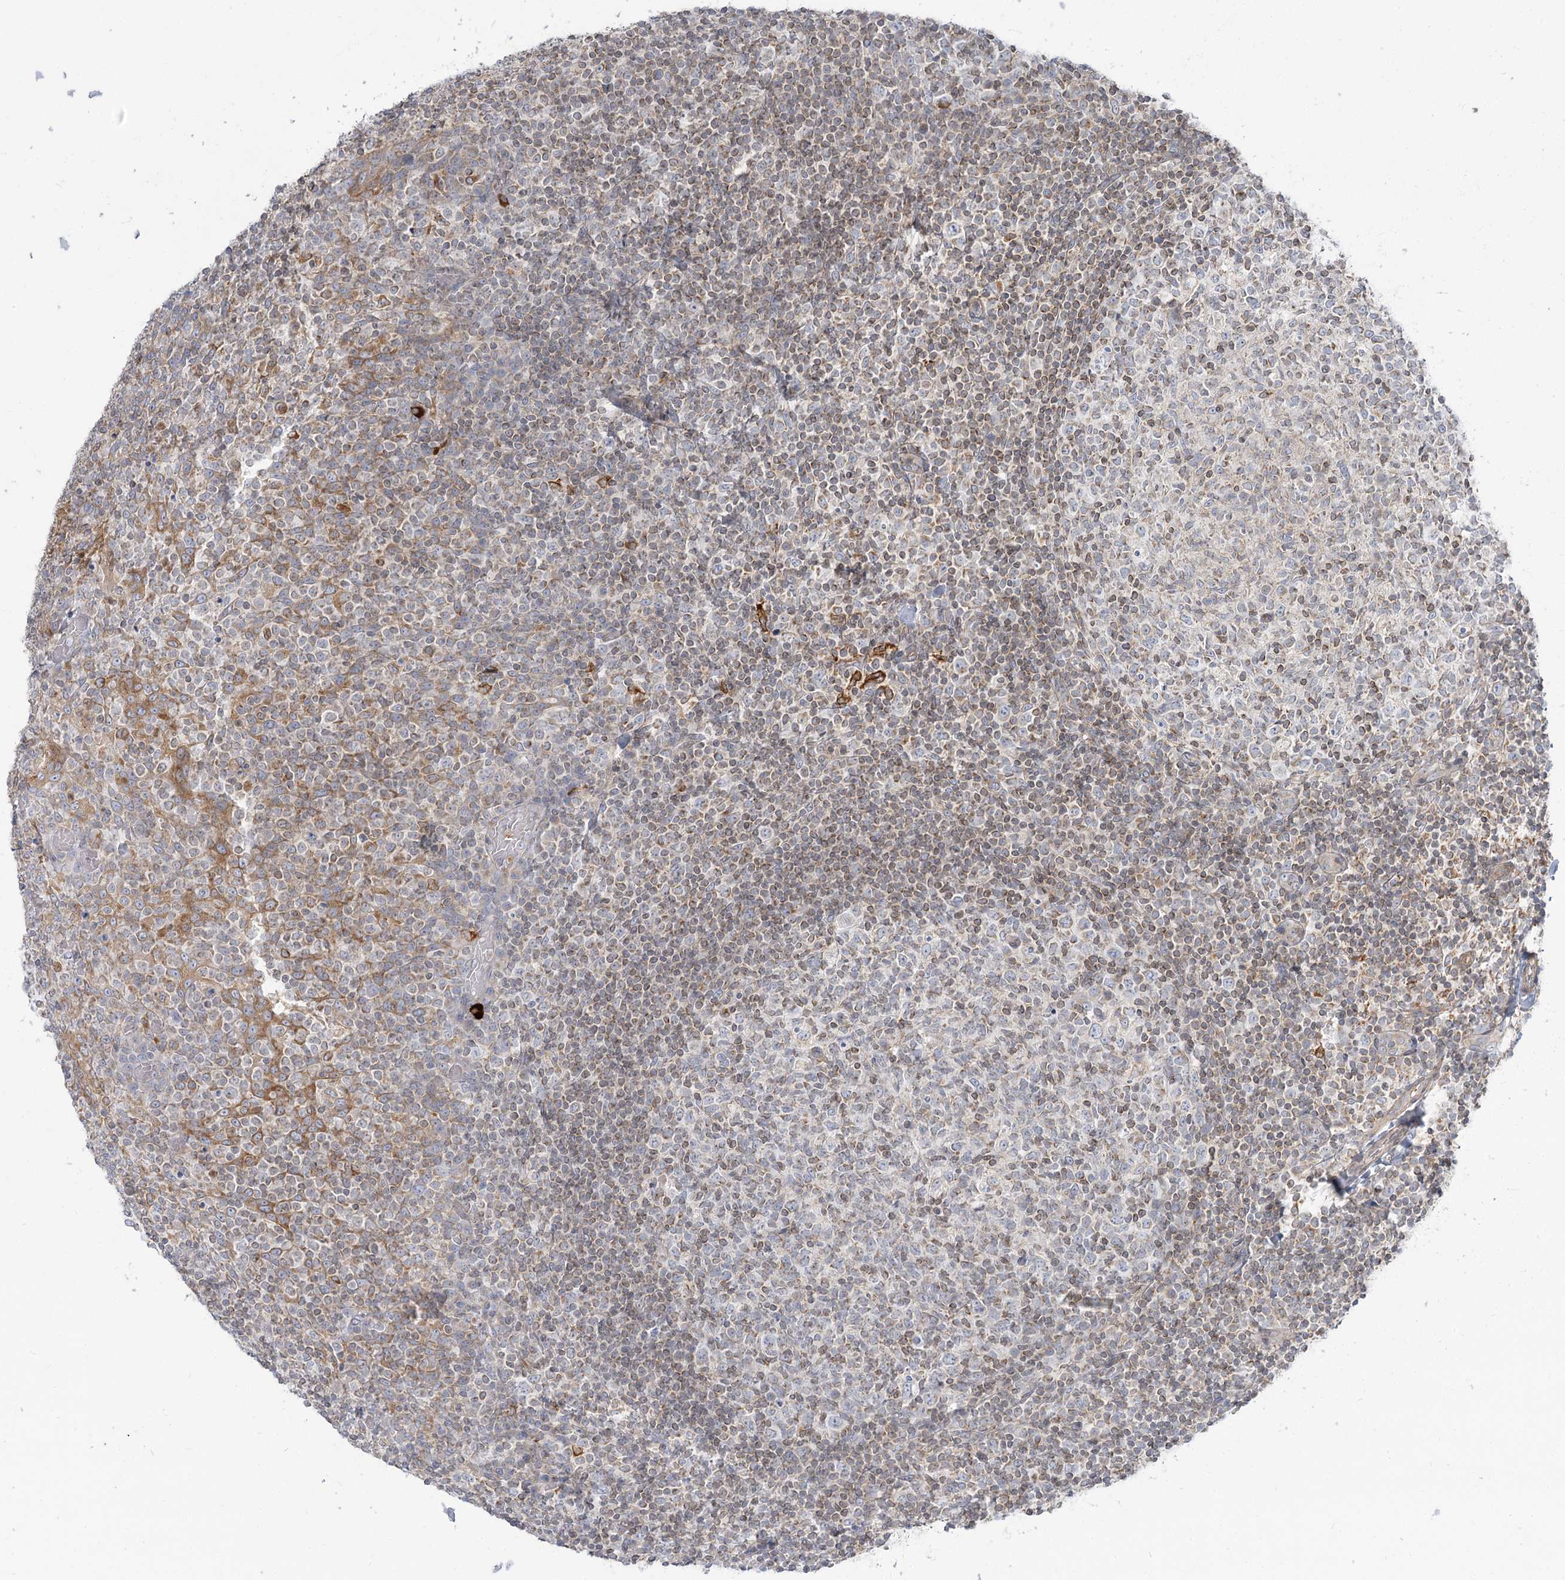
{"staining": {"intensity": "moderate", "quantity": "<25%", "location": "cytoplasmic/membranous"}, "tissue": "tonsil", "cell_type": "Germinal center cells", "image_type": "normal", "snomed": [{"axis": "morphology", "description": "Normal tissue, NOS"}, {"axis": "topography", "description": "Tonsil"}], "caption": "A brown stain shows moderate cytoplasmic/membranous expression of a protein in germinal center cells of normal tonsil. The staining is performed using DAB (3,3'-diaminobenzidine) brown chromogen to label protein expression. The nuclei are counter-stained blue using hematoxylin.", "gene": "MTMR3", "patient": {"sex": "female", "age": 19}}